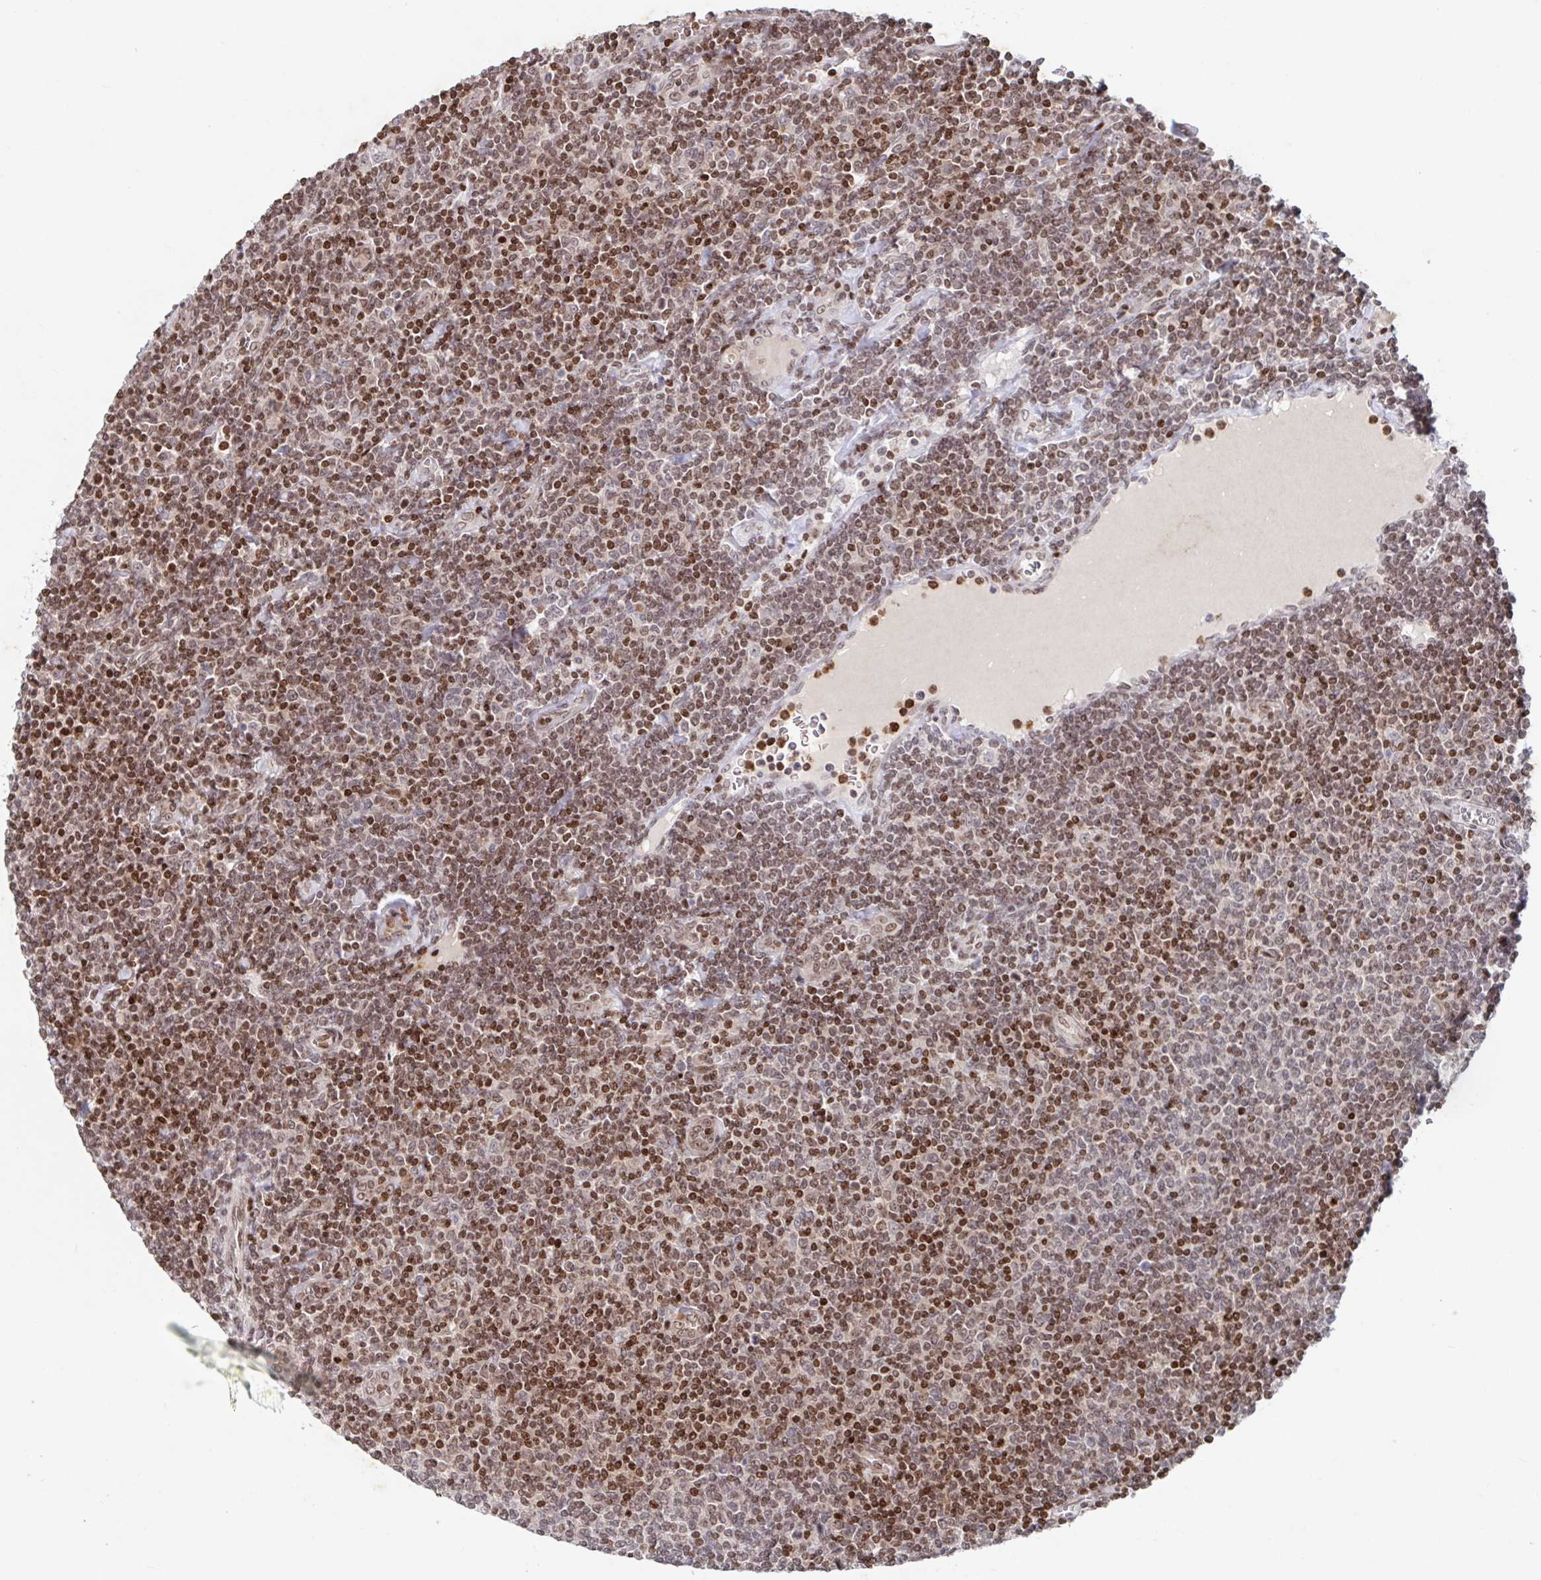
{"staining": {"intensity": "moderate", "quantity": ">75%", "location": "nuclear"}, "tissue": "lymphoma", "cell_type": "Tumor cells", "image_type": "cancer", "snomed": [{"axis": "morphology", "description": "Malignant lymphoma, non-Hodgkin's type, Low grade"}, {"axis": "topography", "description": "Lymph node"}], "caption": "Lymphoma stained with immunohistochemistry demonstrates moderate nuclear expression in approximately >75% of tumor cells.", "gene": "C19orf53", "patient": {"sex": "male", "age": 52}}